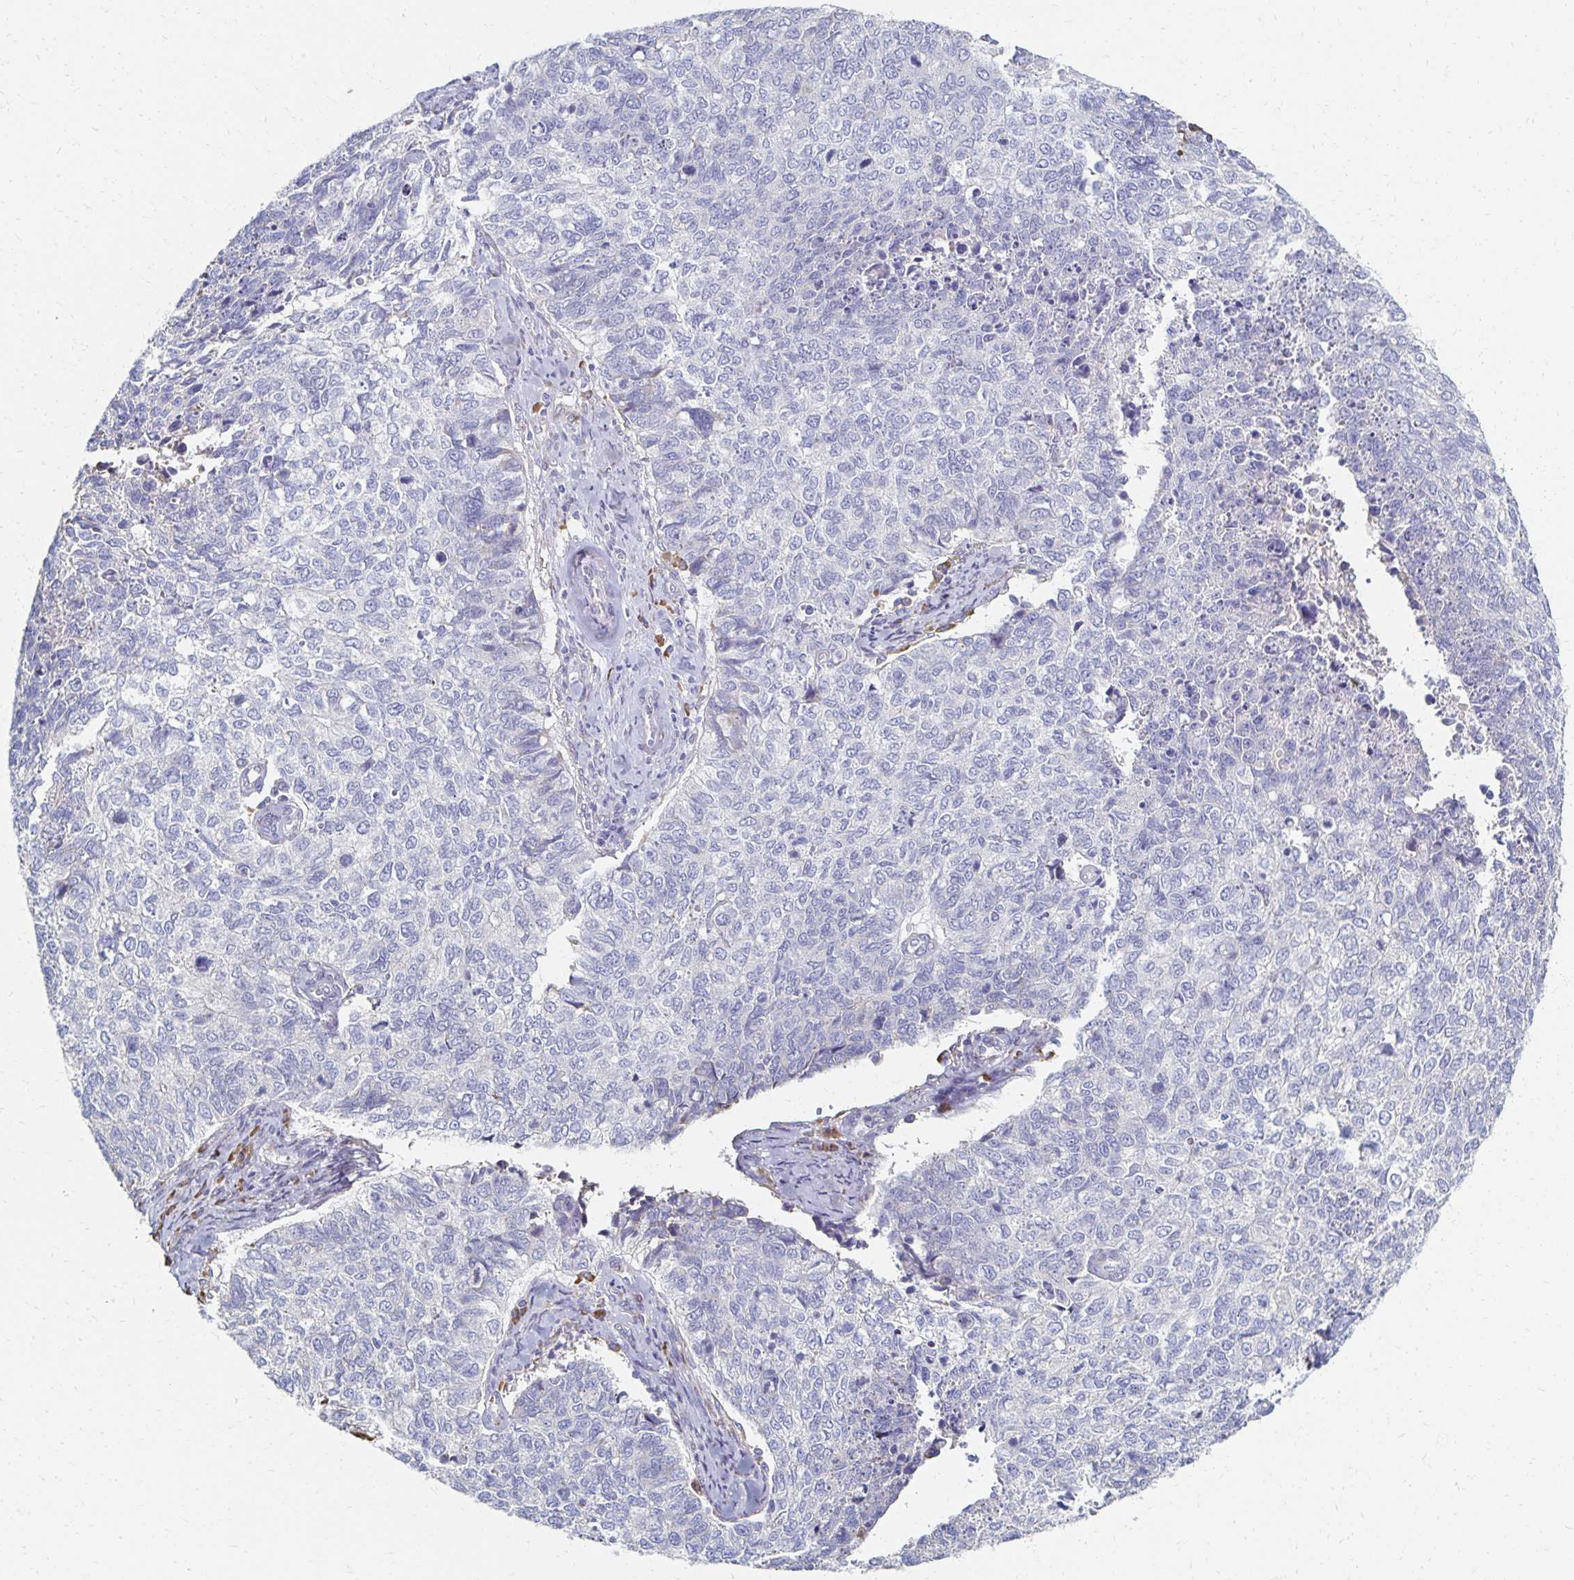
{"staining": {"intensity": "negative", "quantity": "none", "location": "none"}, "tissue": "cervical cancer", "cell_type": "Tumor cells", "image_type": "cancer", "snomed": [{"axis": "morphology", "description": "Adenocarcinoma, NOS"}, {"axis": "topography", "description": "Cervix"}], "caption": "Human cervical cancer stained for a protein using immunohistochemistry displays no staining in tumor cells.", "gene": "ATP1A3", "patient": {"sex": "female", "age": 63}}